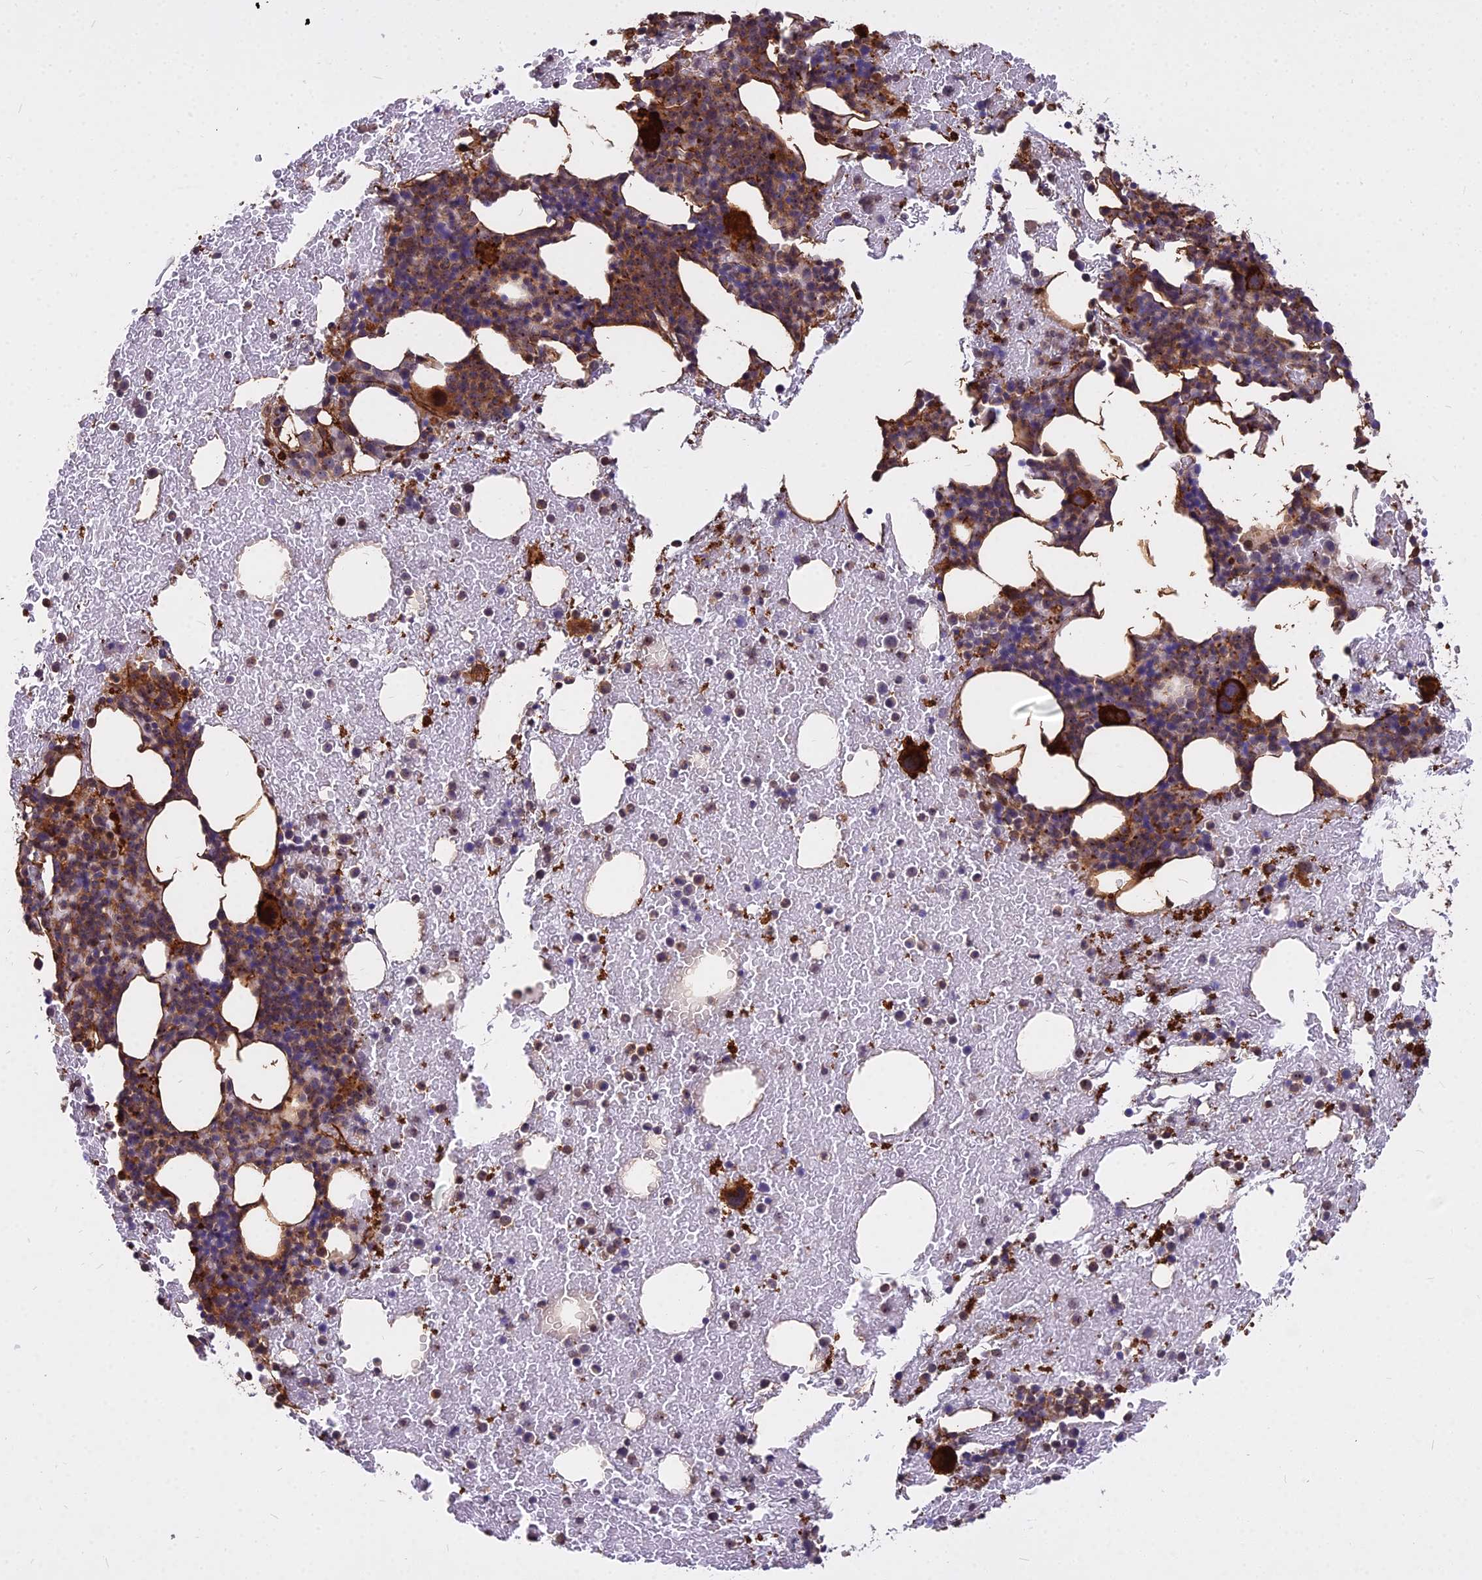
{"staining": {"intensity": "strong", "quantity": "25%-75%", "location": "cytoplasmic/membranous,nuclear"}, "tissue": "bone marrow", "cell_type": "Hematopoietic cells", "image_type": "normal", "snomed": [{"axis": "morphology", "description": "Normal tissue, NOS"}, {"axis": "topography", "description": "Bone marrow"}], "caption": "Protein staining of normal bone marrow exhibits strong cytoplasmic/membranous,nuclear staining in approximately 25%-75% of hematopoietic cells. Nuclei are stained in blue.", "gene": "TCEA3", "patient": {"sex": "male", "age": 57}}